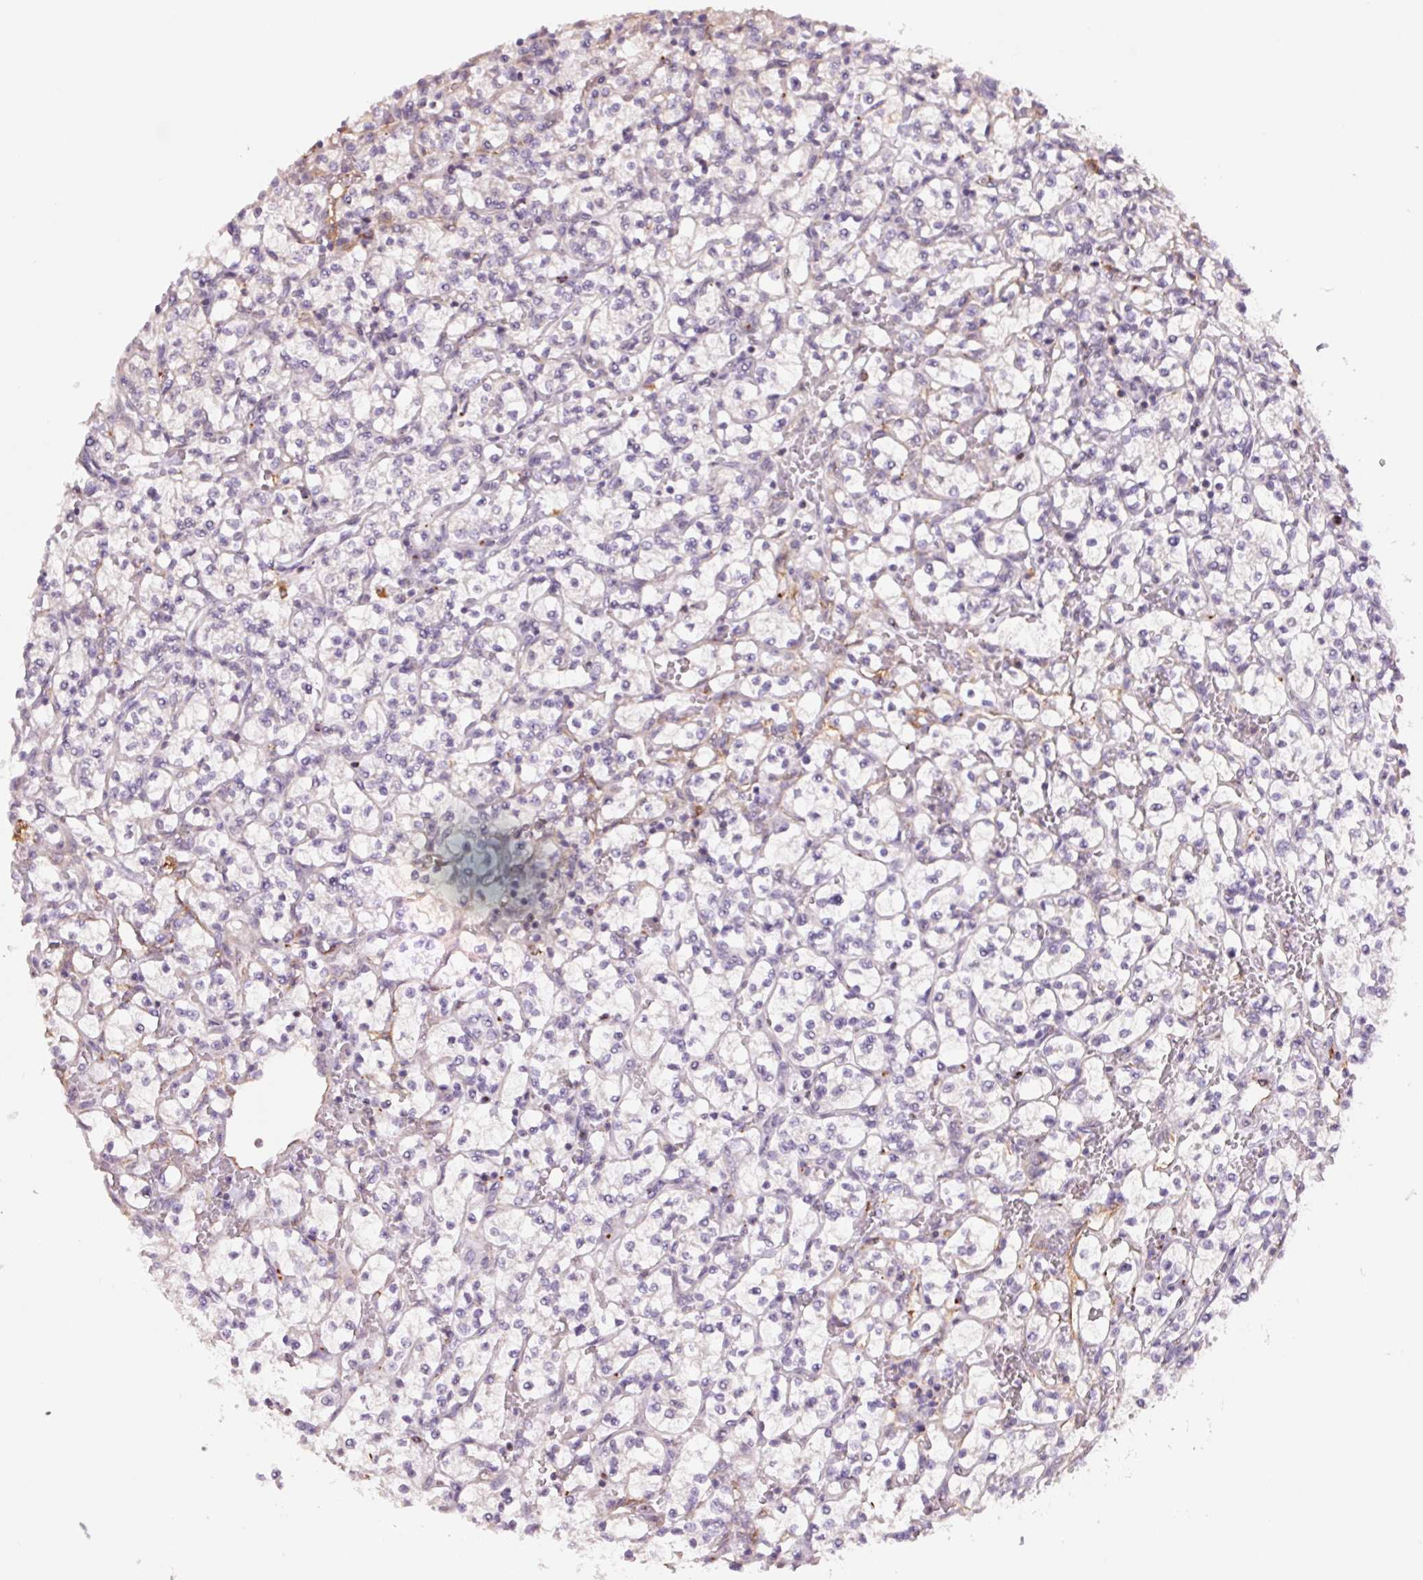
{"staining": {"intensity": "negative", "quantity": "none", "location": "none"}, "tissue": "renal cancer", "cell_type": "Tumor cells", "image_type": "cancer", "snomed": [{"axis": "morphology", "description": "Adenocarcinoma, NOS"}, {"axis": "topography", "description": "Kidney"}], "caption": "Immunohistochemistry (IHC) of renal adenocarcinoma reveals no expression in tumor cells.", "gene": "ANKRD13B", "patient": {"sex": "female", "age": 64}}